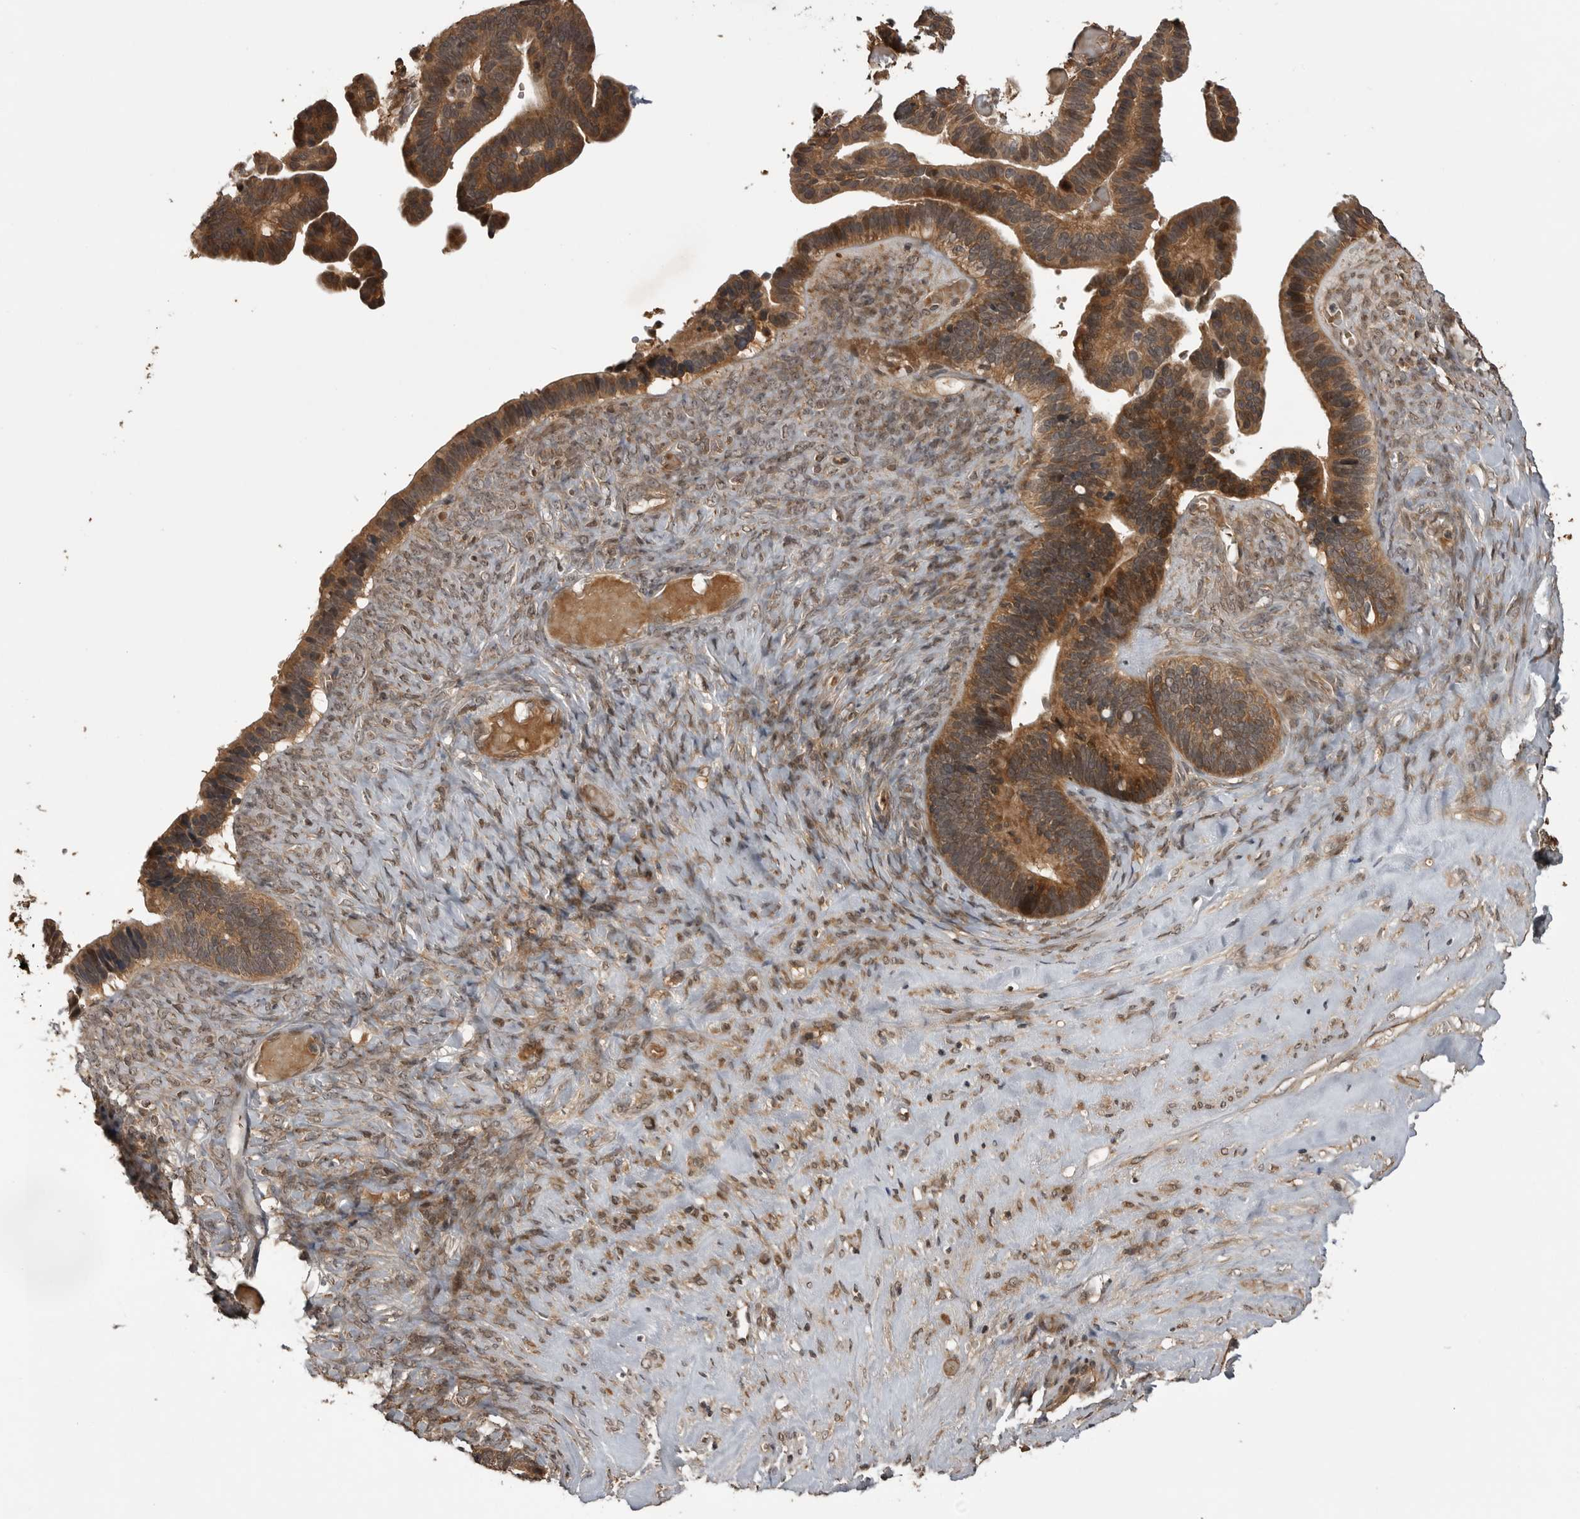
{"staining": {"intensity": "moderate", "quantity": ">75%", "location": "cytoplasmic/membranous,nuclear"}, "tissue": "ovarian cancer", "cell_type": "Tumor cells", "image_type": "cancer", "snomed": [{"axis": "morphology", "description": "Cystadenocarcinoma, serous, NOS"}, {"axis": "topography", "description": "Ovary"}], "caption": "IHC of human serous cystadenocarcinoma (ovarian) exhibits medium levels of moderate cytoplasmic/membranous and nuclear positivity in approximately >75% of tumor cells. The protein is stained brown, and the nuclei are stained in blue (DAB IHC with brightfield microscopy, high magnification).", "gene": "AKAP7", "patient": {"sex": "female", "age": 56}}